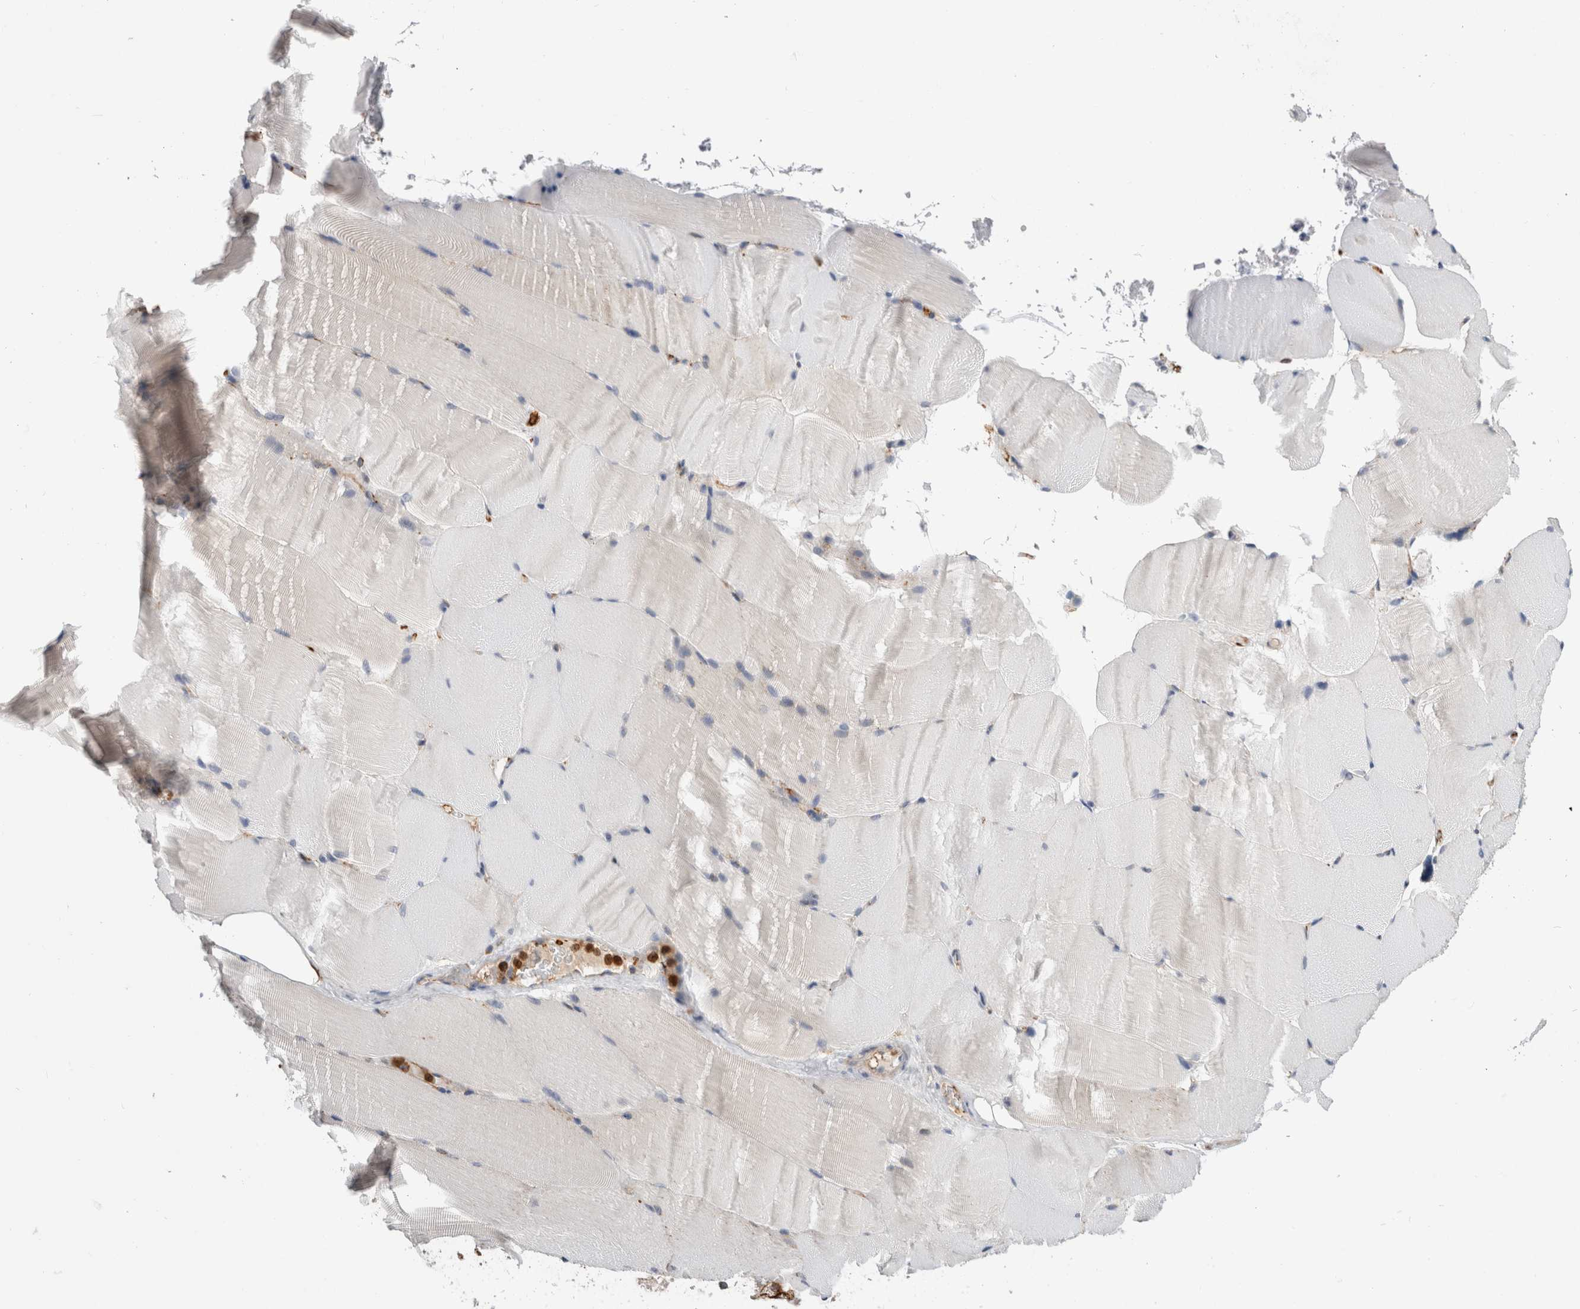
{"staining": {"intensity": "negative", "quantity": "none", "location": "none"}, "tissue": "skeletal muscle", "cell_type": "Myocytes", "image_type": "normal", "snomed": [{"axis": "morphology", "description": "Normal tissue, NOS"}, {"axis": "topography", "description": "Skeletal muscle"}, {"axis": "topography", "description": "Parathyroid gland"}], "caption": "High power microscopy micrograph of an immunohistochemistry micrograph of normal skeletal muscle, revealing no significant staining in myocytes. (Immunohistochemistry (ihc), brightfield microscopy, high magnification).", "gene": "CCDC88B", "patient": {"sex": "female", "age": 37}}